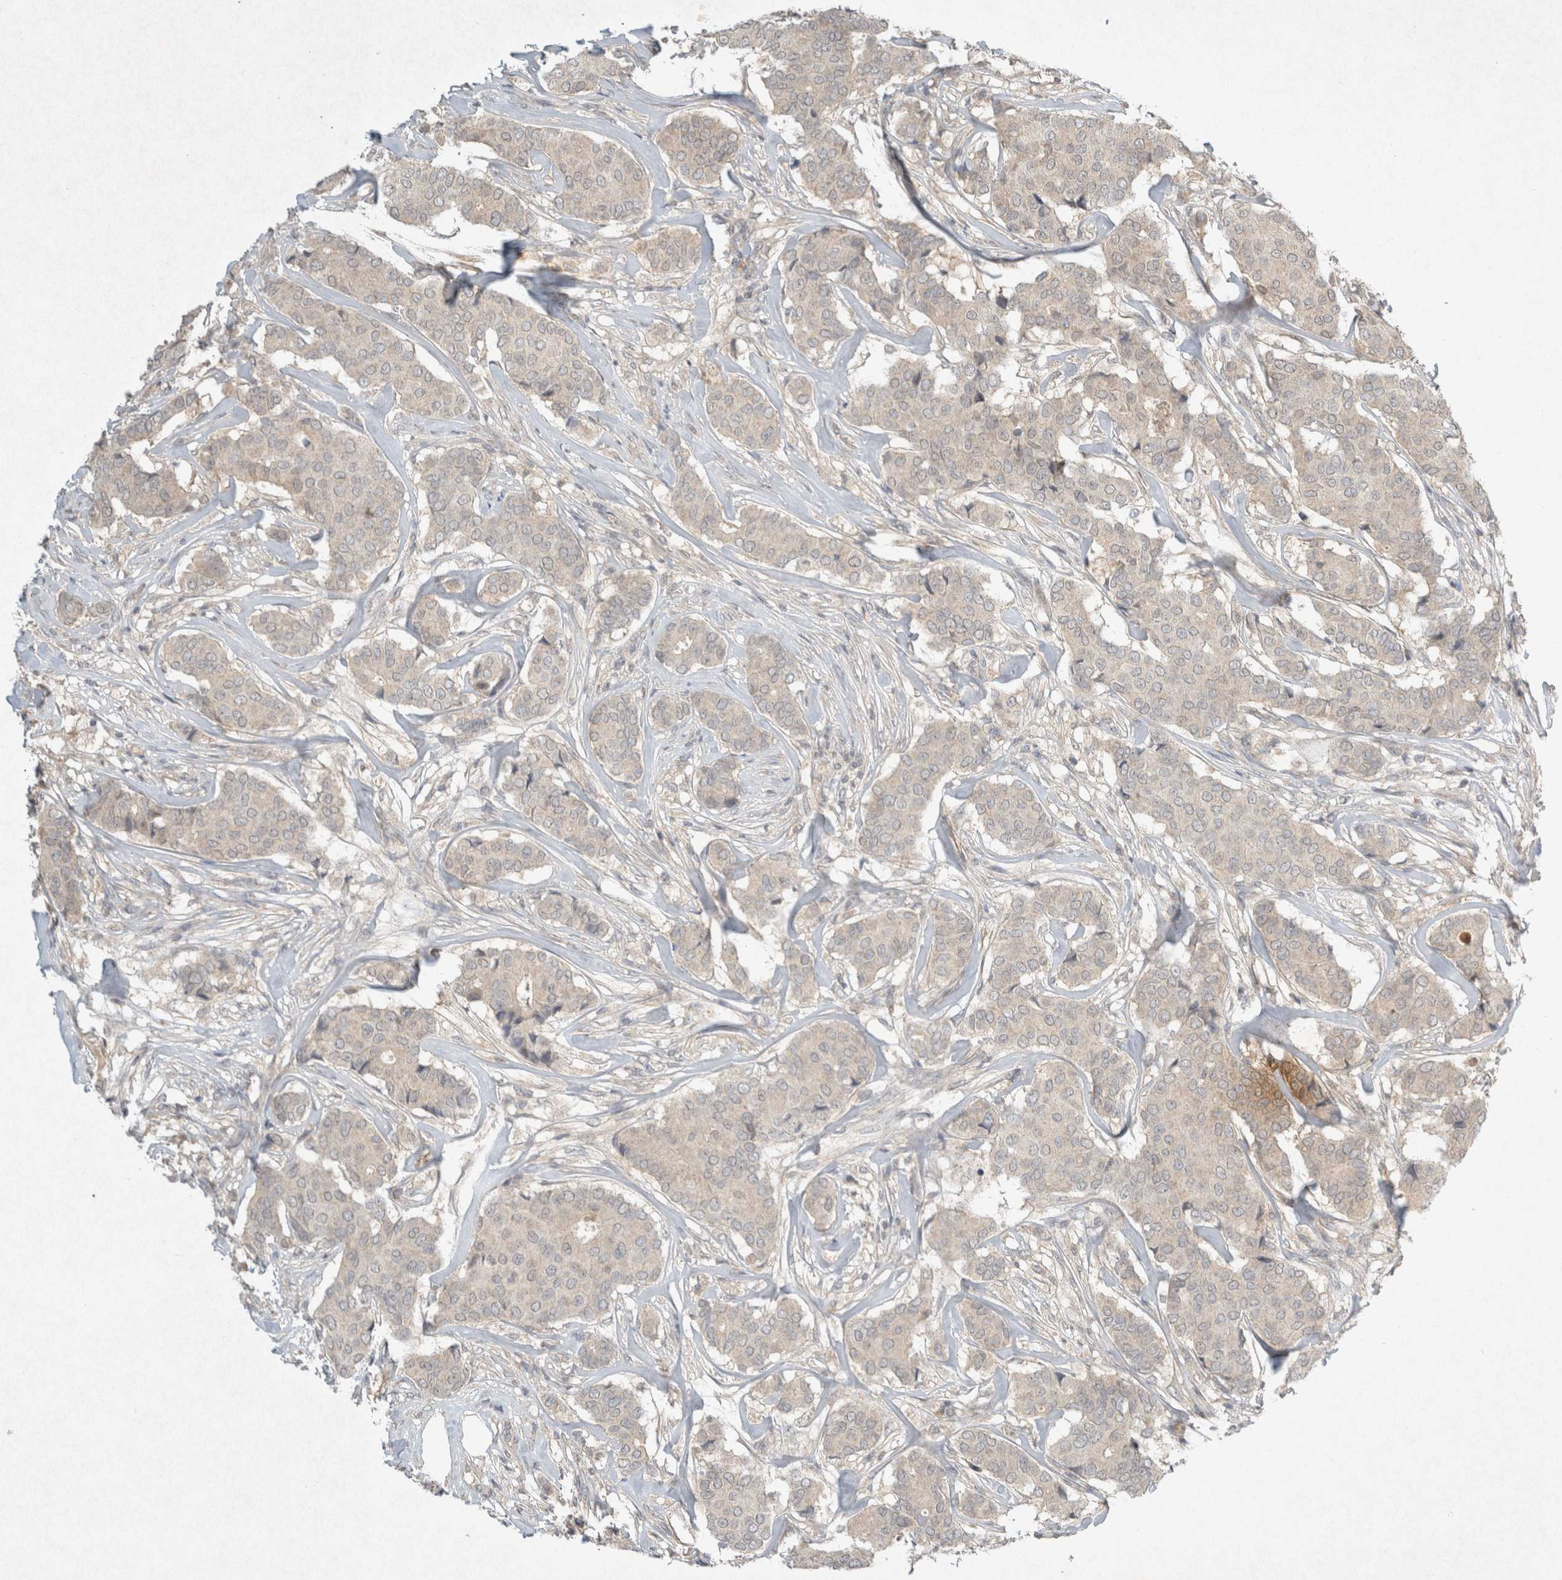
{"staining": {"intensity": "weak", "quantity": "<25%", "location": "cytoplasmic/membranous"}, "tissue": "breast cancer", "cell_type": "Tumor cells", "image_type": "cancer", "snomed": [{"axis": "morphology", "description": "Duct carcinoma"}, {"axis": "topography", "description": "Breast"}], "caption": "This is an IHC micrograph of invasive ductal carcinoma (breast). There is no positivity in tumor cells.", "gene": "LOXL2", "patient": {"sex": "female", "age": 75}}